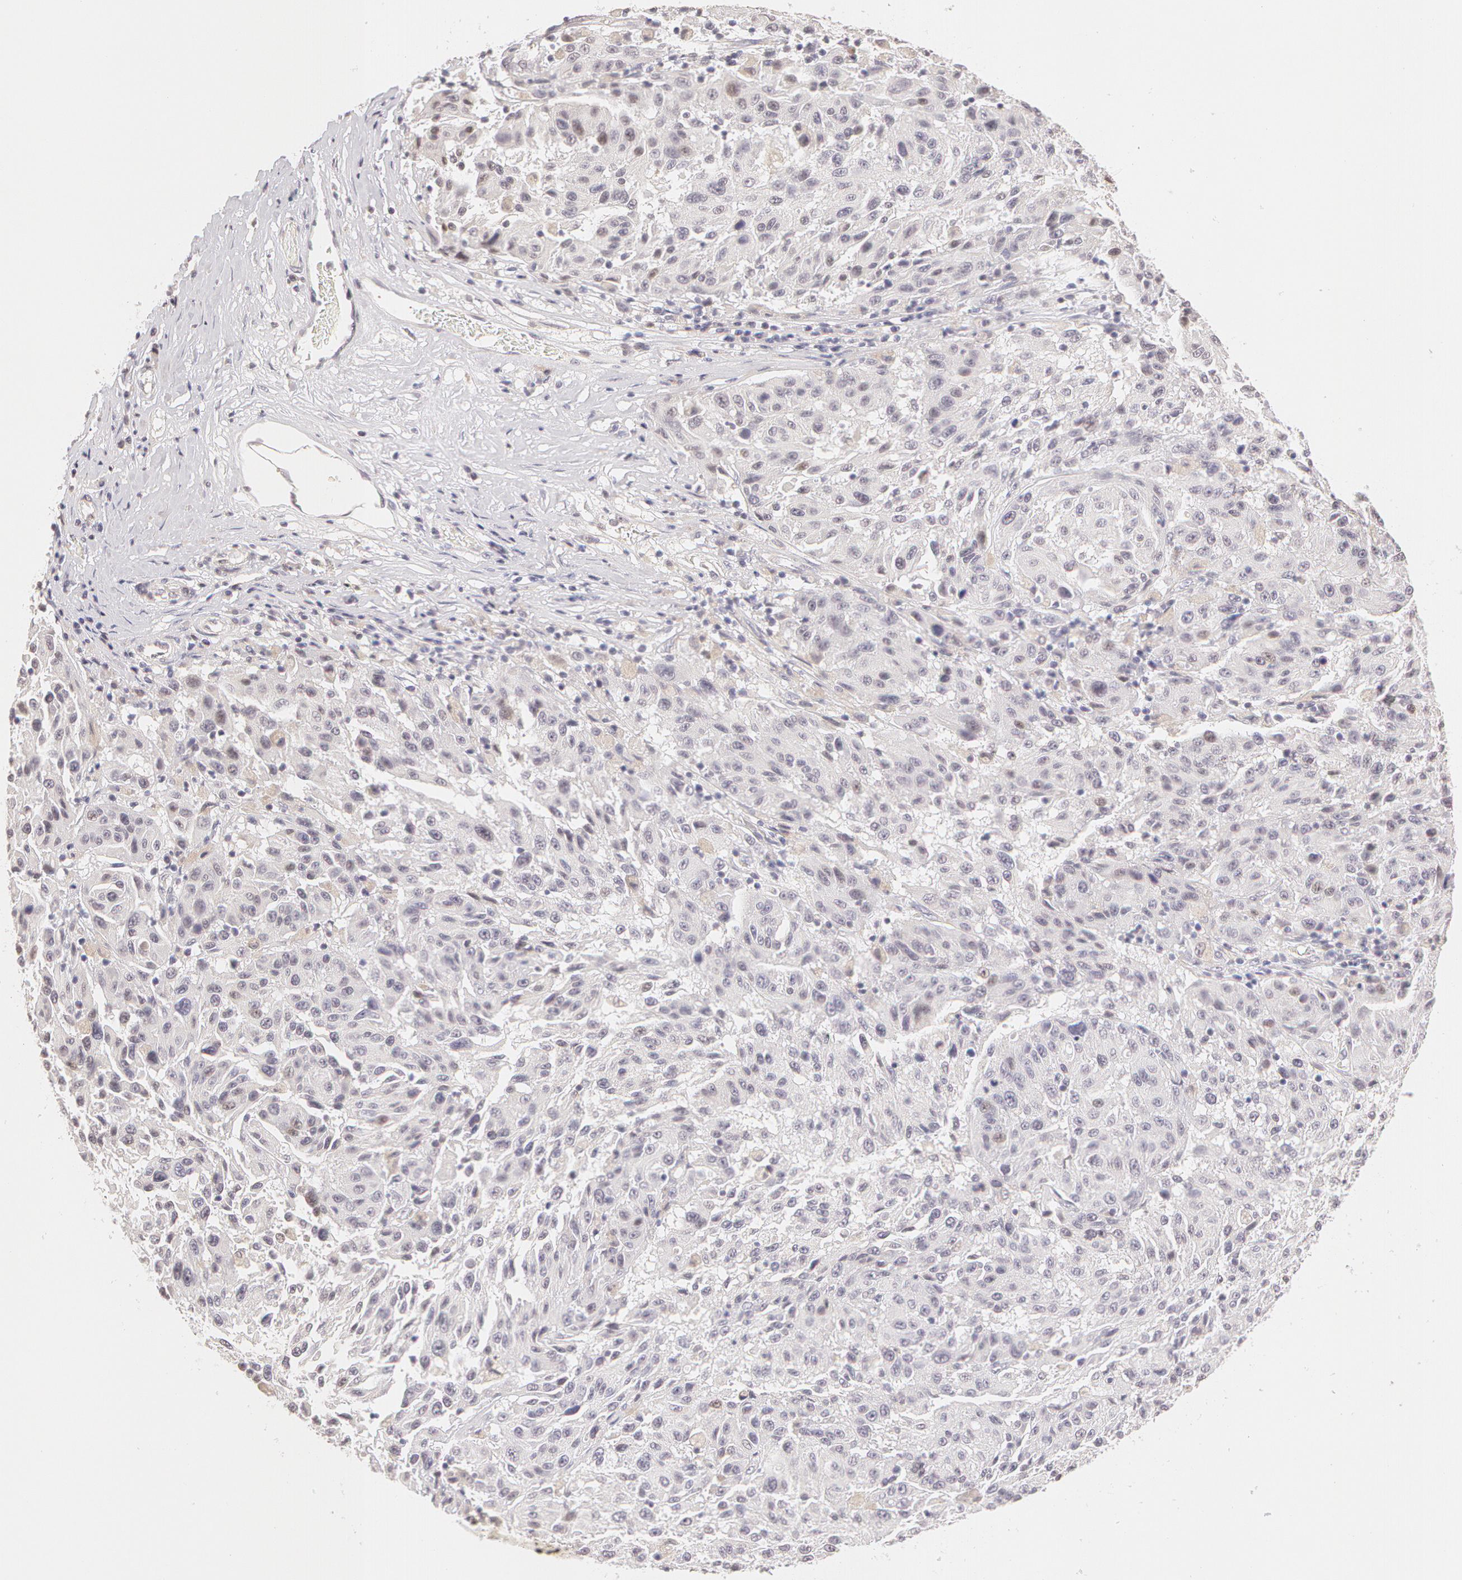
{"staining": {"intensity": "negative", "quantity": "none", "location": "none"}, "tissue": "melanoma", "cell_type": "Tumor cells", "image_type": "cancer", "snomed": [{"axis": "morphology", "description": "Malignant melanoma, NOS"}, {"axis": "topography", "description": "Skin"}], "caption": "A high-resolution image shows immunohistochemistry (IHC) staining of malignant melanoma, which demonstrates no significant positivity in tumor cells.", "gene": "ZNF597", "patient": {"sex": "female", "age": 77}}